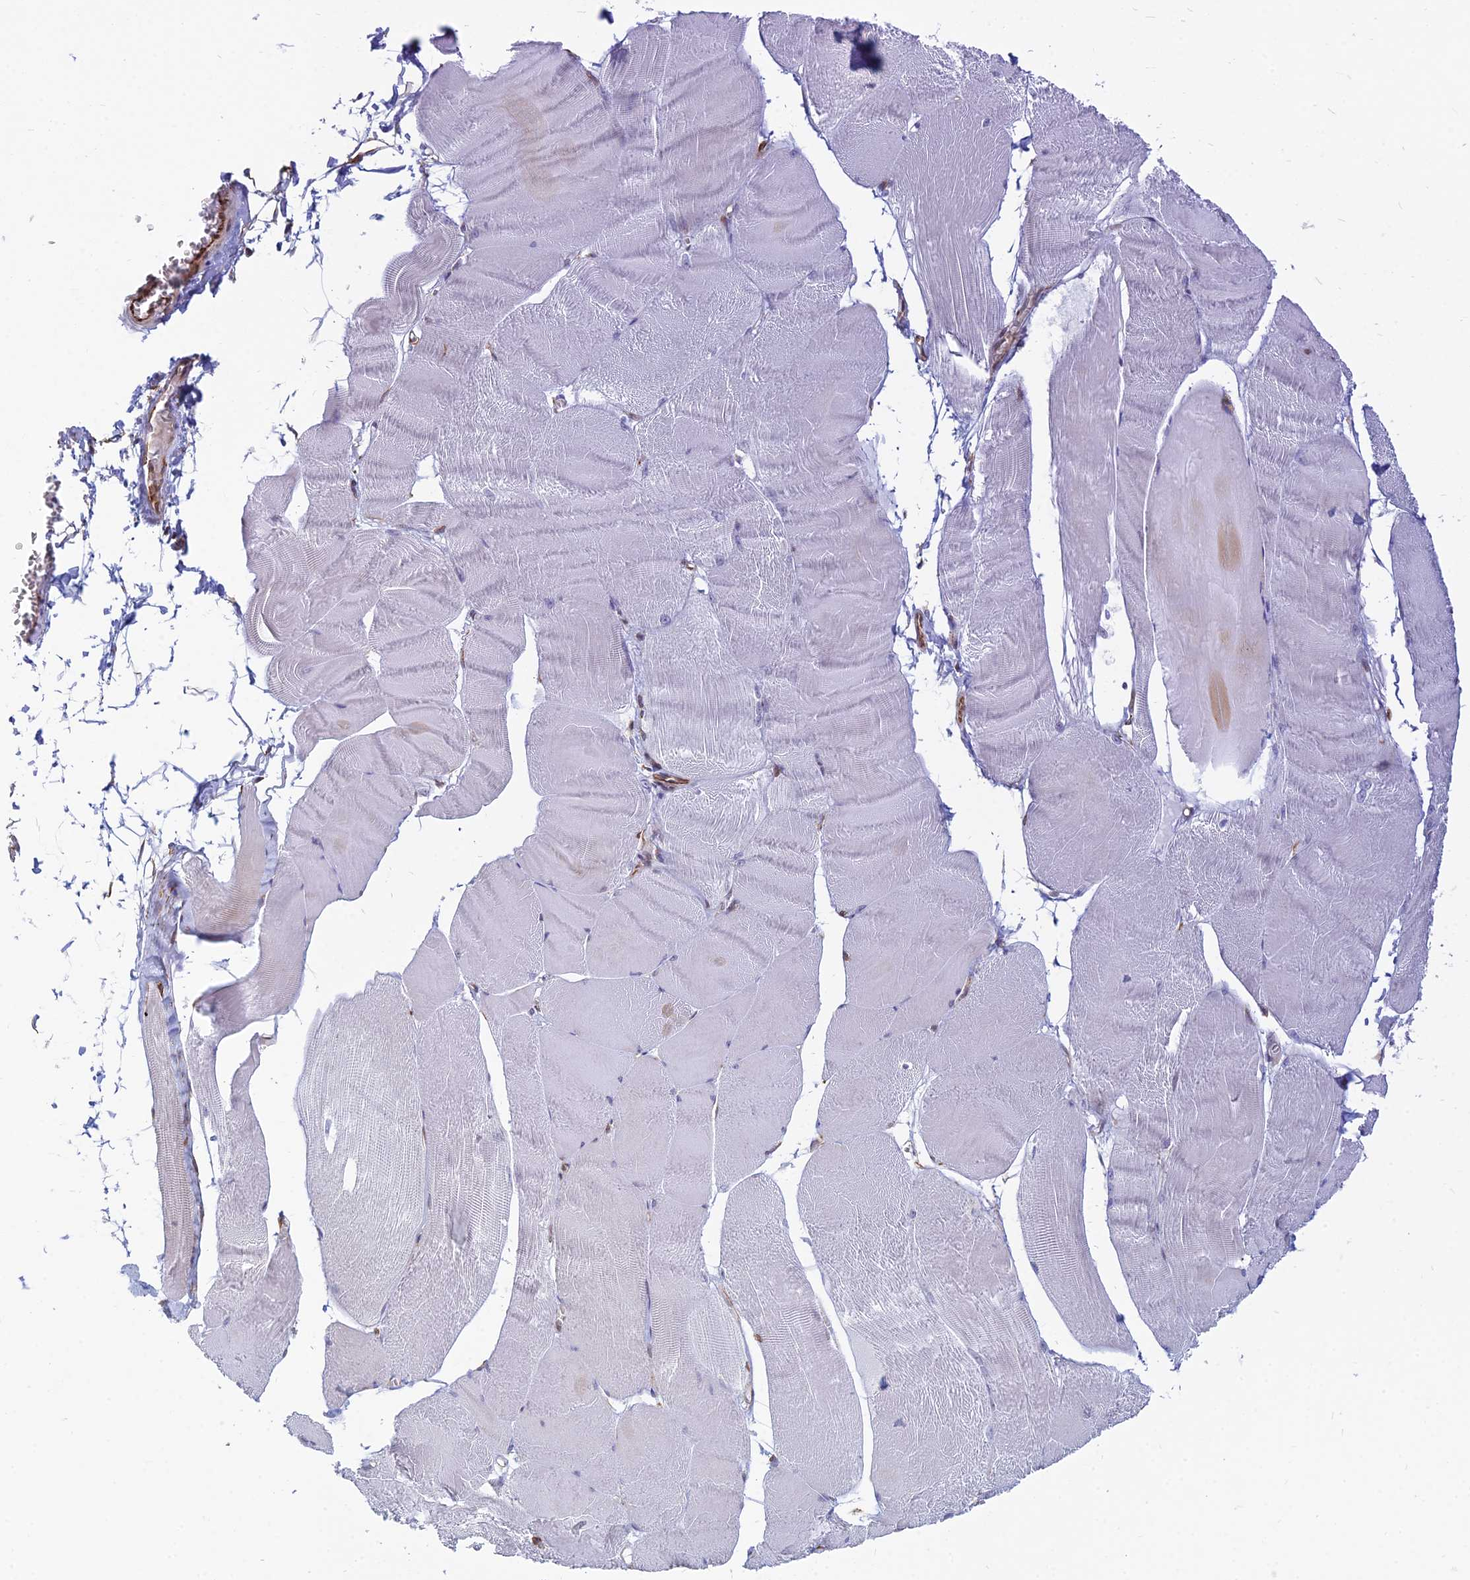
{"staining": {"intensity": "negative", "quantity": "none", "location": "none"}, "tissue": "skeletal muscle", "cell_type": "Myocytes", "image_type": "normal", "snomed": [{"axis": "morphology", "description": "Normal tissue, NOS"}, {"axis": "morphology", "description": "Basal cell carcinoma"}, {"axis": "topography", "description": "Skeletal muscle"}], "caption": "Myocytes show no significant positivity in benign skeletal muscle. (Brightfield microscopy of DAB IHC at high magnification).", "gene": "SAPCD2", "patient": {"sex": "female", "age": 64}}